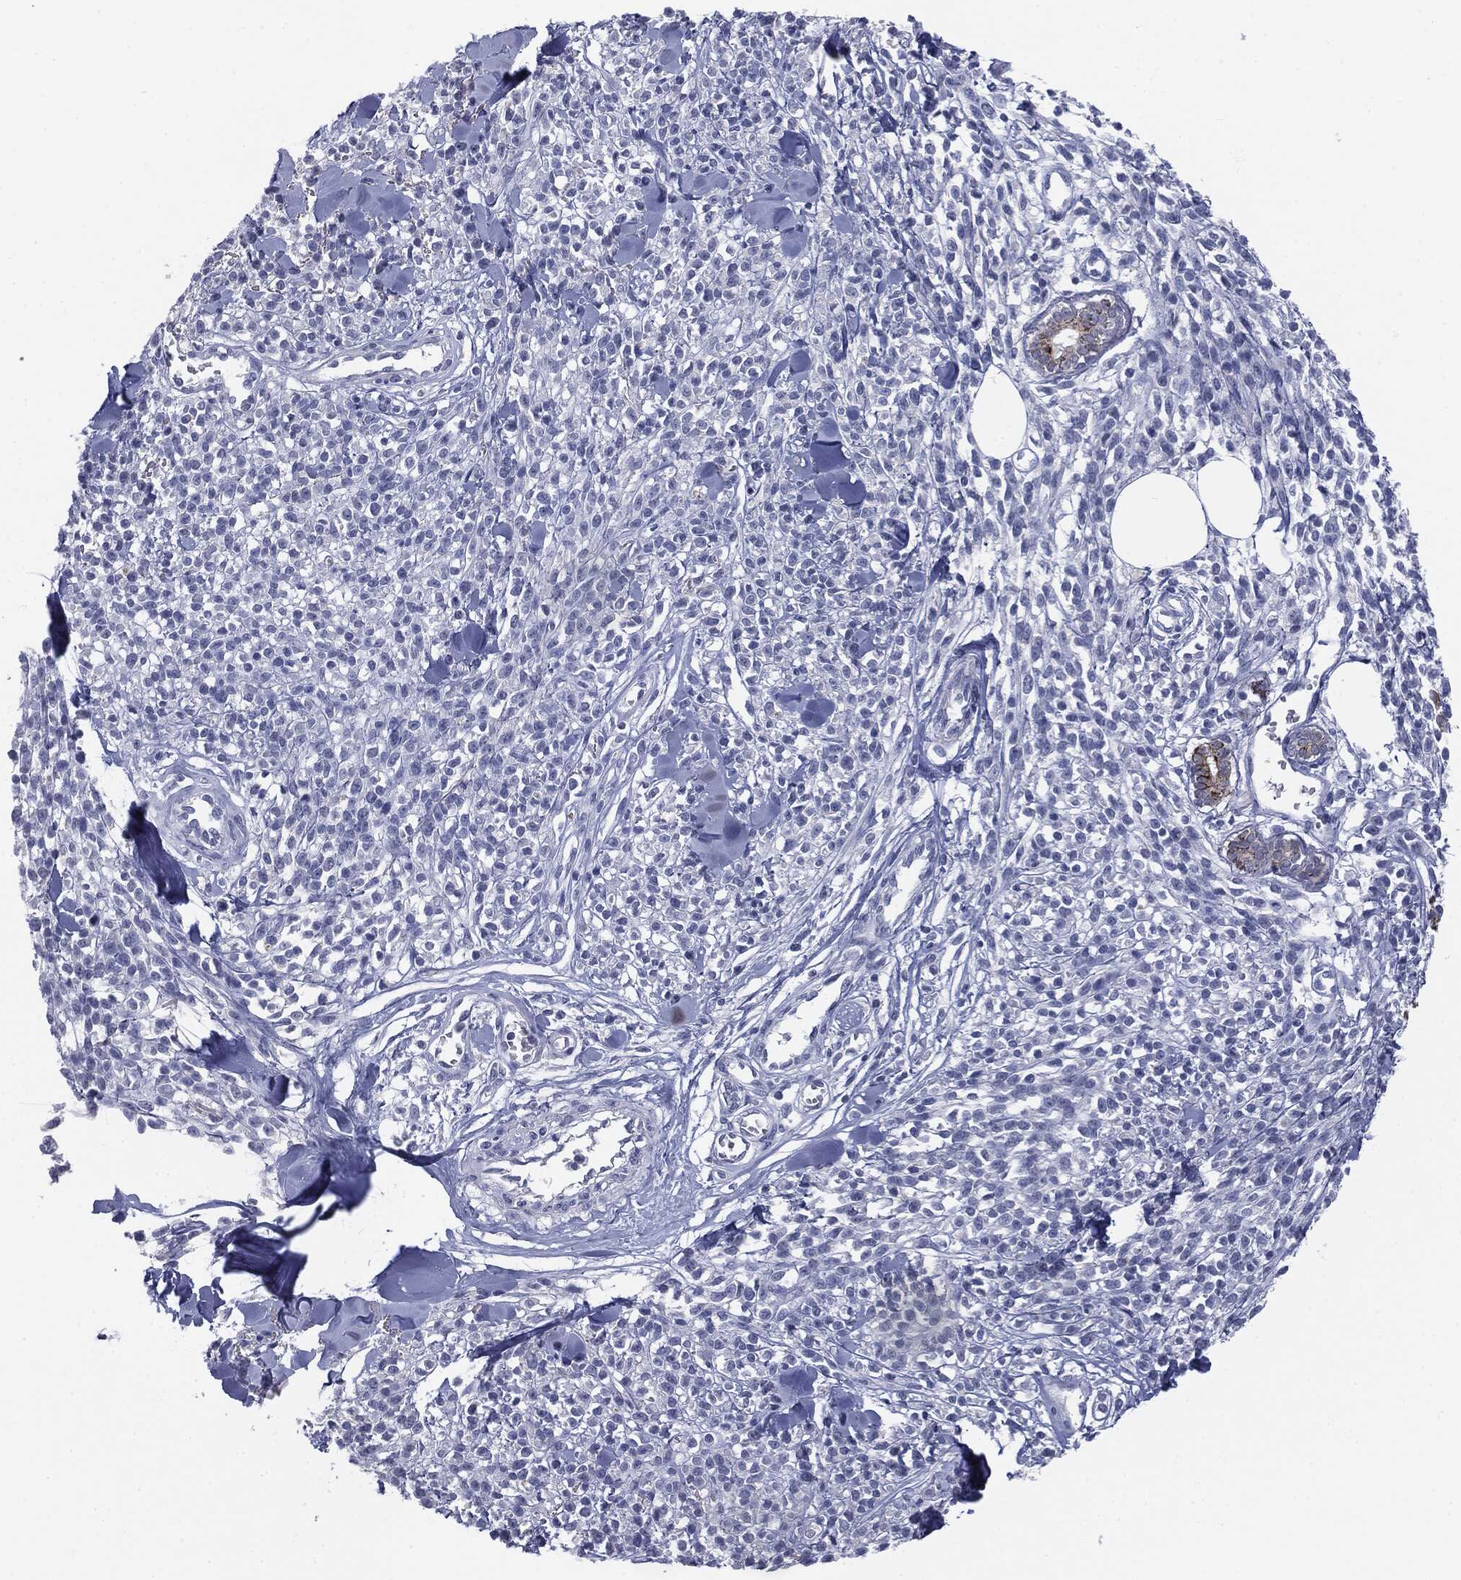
{"staining": {"intensity": "negative", "quantity": "none", "location": "none"}, "tissue": "melanoma", "cell_type": "Tumor cells", "image_type": "cancer", "snomed": [{"axis": "morphology", "description": "Malignant melanoma, NOS"}, {"axis": "topography", "description": "Skin"}, {"axis": "topography", "description": "Skin of trunk"}], "caption": "Immunohistochemistry of human malignant melanoma demonstrates no positivity in tumor cells.", "gene": "MUC1", "patient": {"sex": "male", "age": 74}}